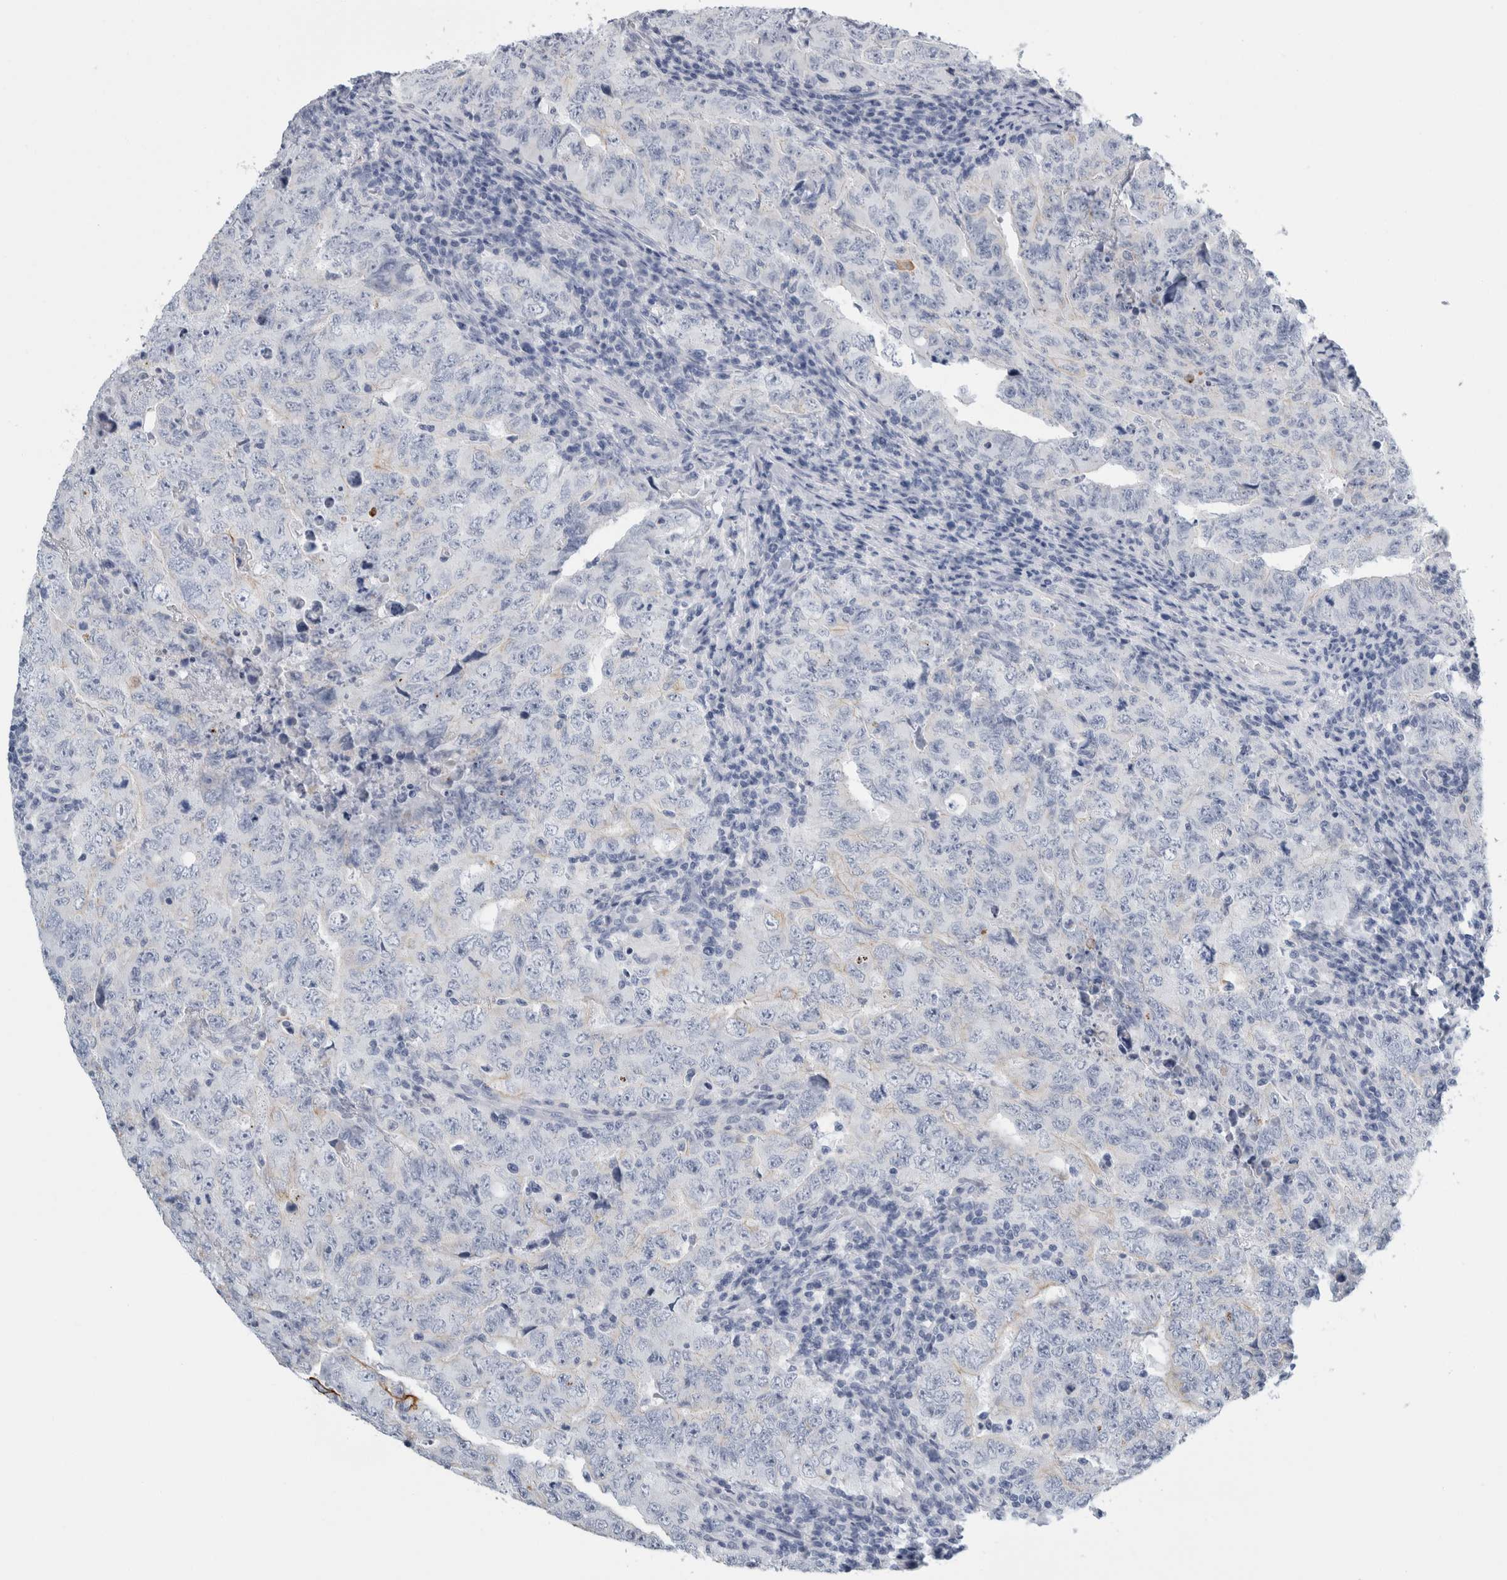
{"staining": {"intensity": "negative", "quantity": "none", "location": "none"}, "tissue": "testis cancer", "cell_type": "Tumor cells", "image_type": "cancer", "snomed": [{"axis": "morphology", "description": "Carcinoma, Embryonal, NOS"}, {"axis": "topography", "description": "Testis"}], "caption": "Tumor cells are negative for brown protein staining in testis cancer. Brightfield microscopy of IHC stained with DAB (3,3'-diaminobenzidine) (brown) and hematoxylin (blue), captured at high magnification.", "gene": "RPH3AL", "patient": {"sex": "male", "age": 26}}